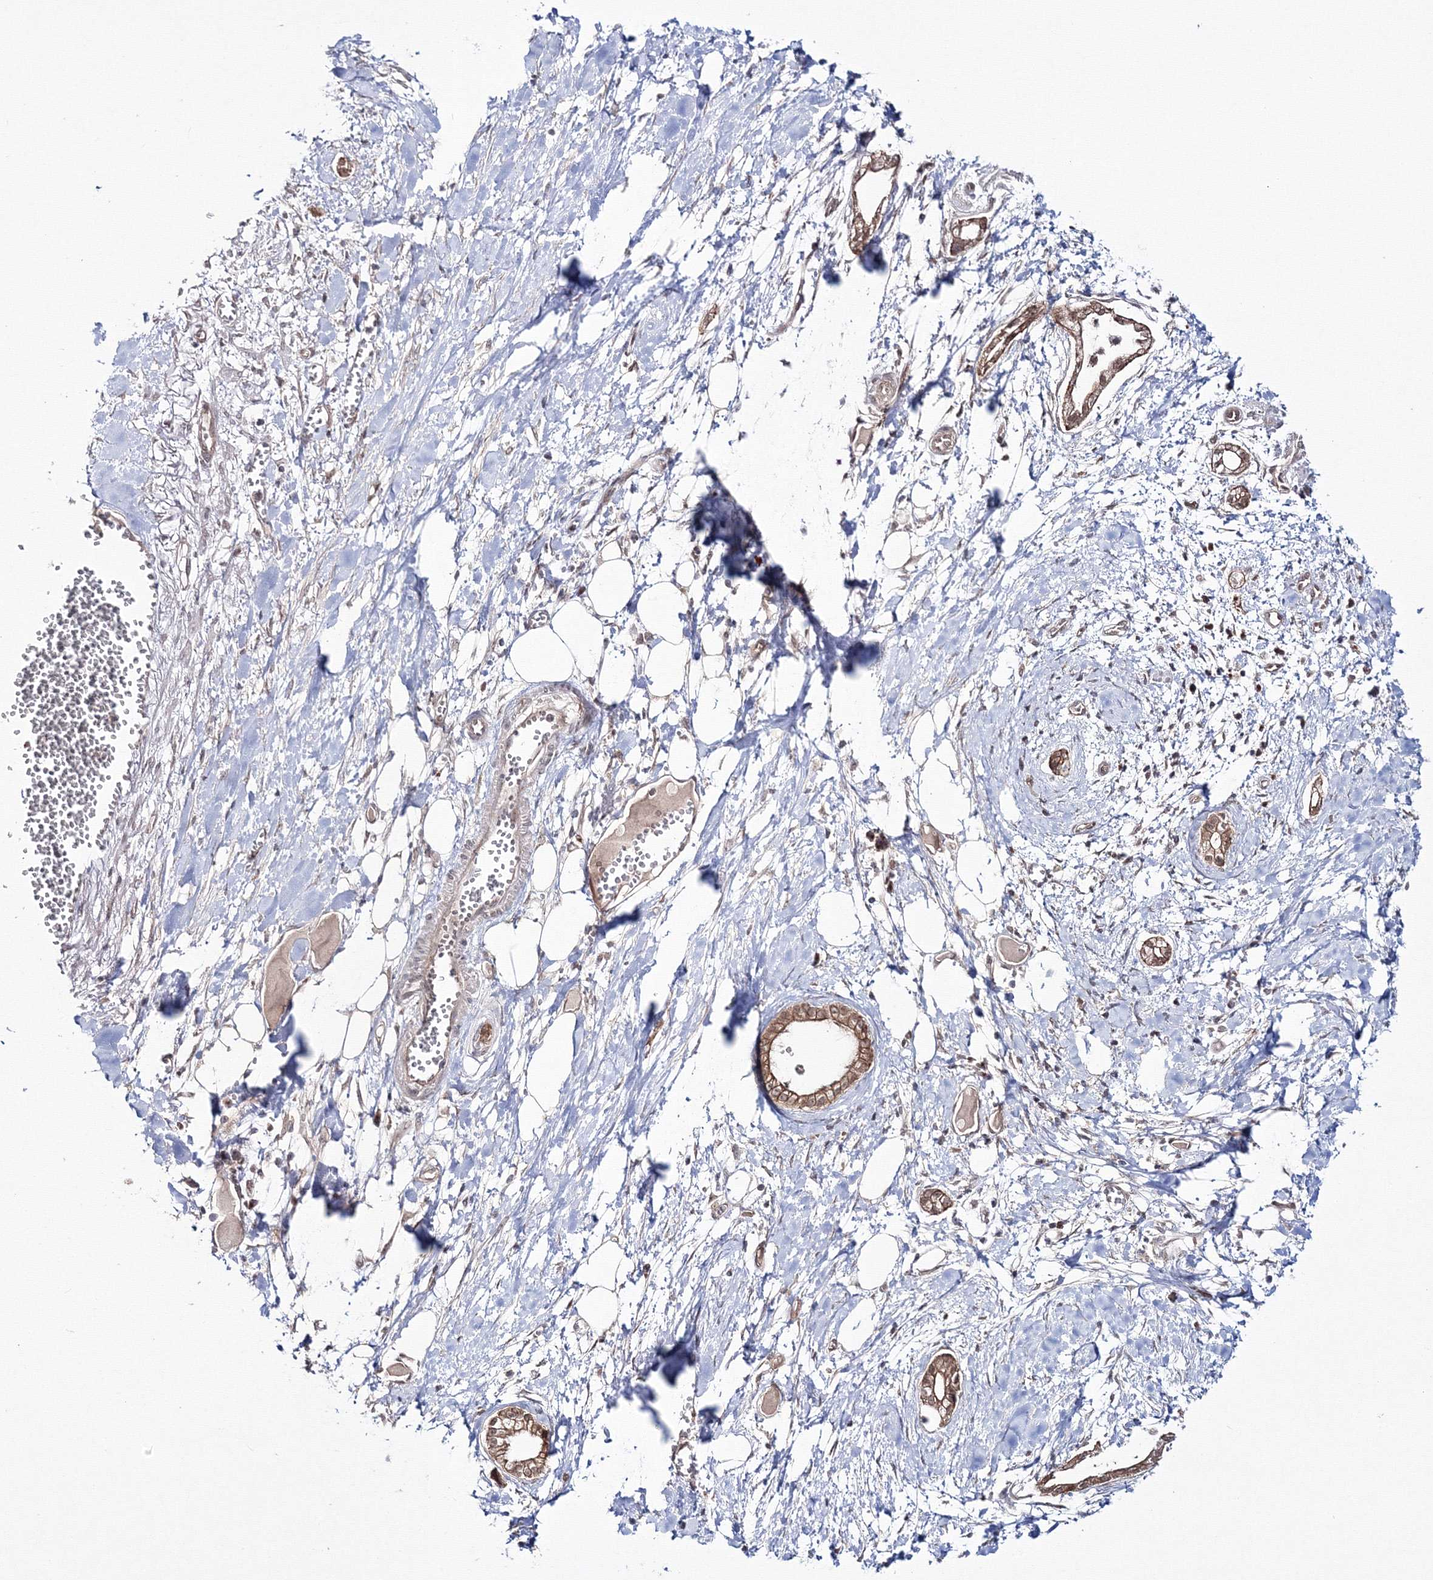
{"staining": {"intensity": "moderate", "quantity": ">75%", "location": "cytoplasmic/membranous,nuclear"}, "tissue": "pancreatic cancer", "cell_type": "Tumor cells", "image_type": "cancer", "snomed": [{"axis": "morphology", "description": "Adenocarcinoma, NOS"}, {"axis": "topography", "description": "Pancreas"}], "caption": "Immunohistochemical staining of pancreatic cancer shows medium levels of moderate cytoplasmic/membranous and nuclear protein positivity in about >75% of tumor cells.", "gene": "ZFAND6", "patient": {"sex": "male", "age": 68}}